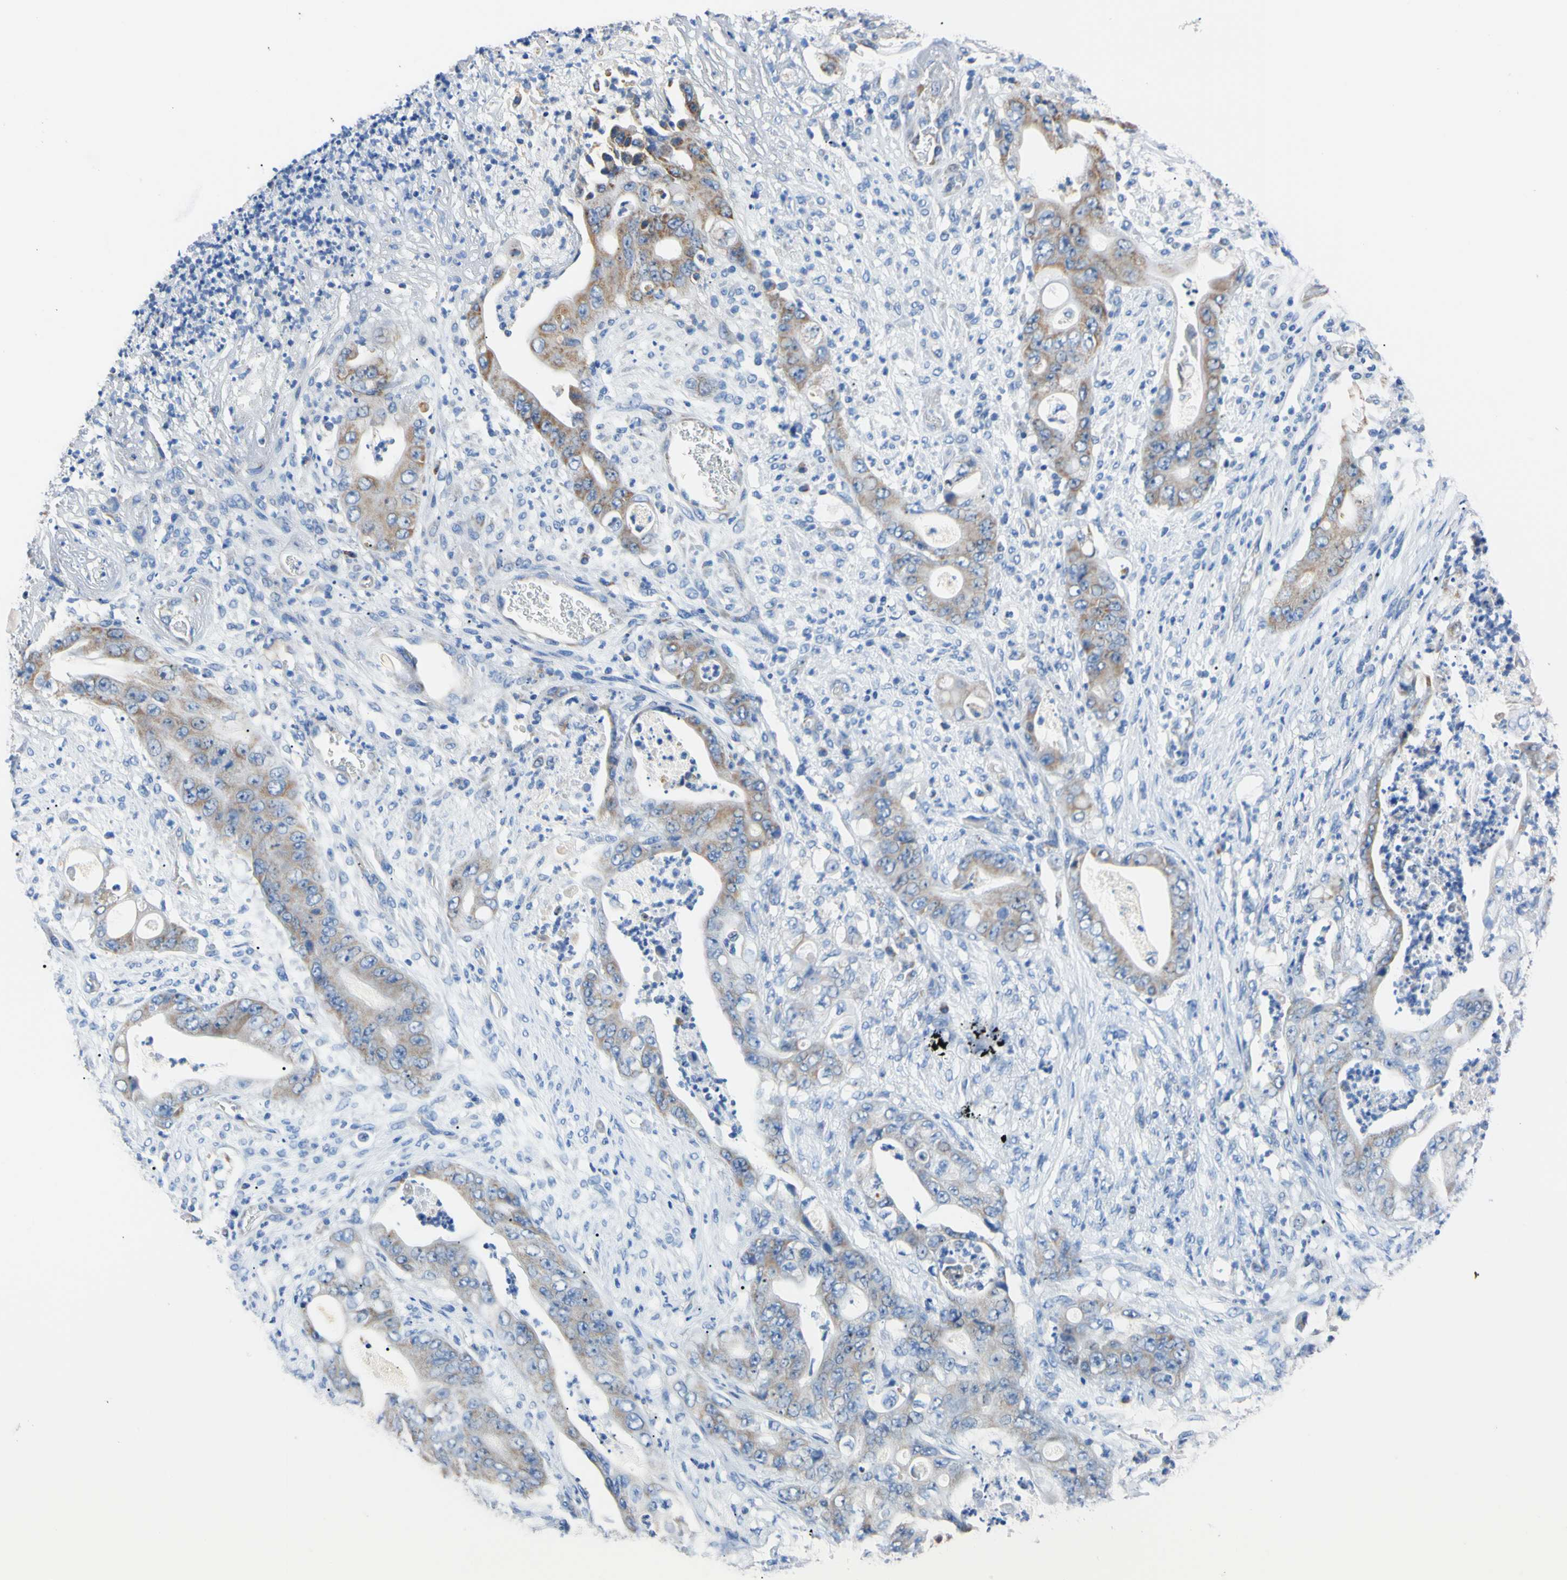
{"staining": {"intensity": "moderate", "quantity": "25%-75%", "location": "cytoplasmic/membranous"}, "tissue": "stomach cancer", "cell_type": "Tumor cells", "image_type": "cancer", "snomed": [{"axis": "morphology", "description": "Adenocarcinoma, NOS"}, {"axis": "topography", "description": "Stomach"}], "caption": "Stomach cancer tissue displays moderate cytoplasmic/membranous expression in about 25%-75% of tumor cells, visualized by immunohistochemistry.", "gene": "CLPP", "patient": {"sex": "female", "age": 73}}